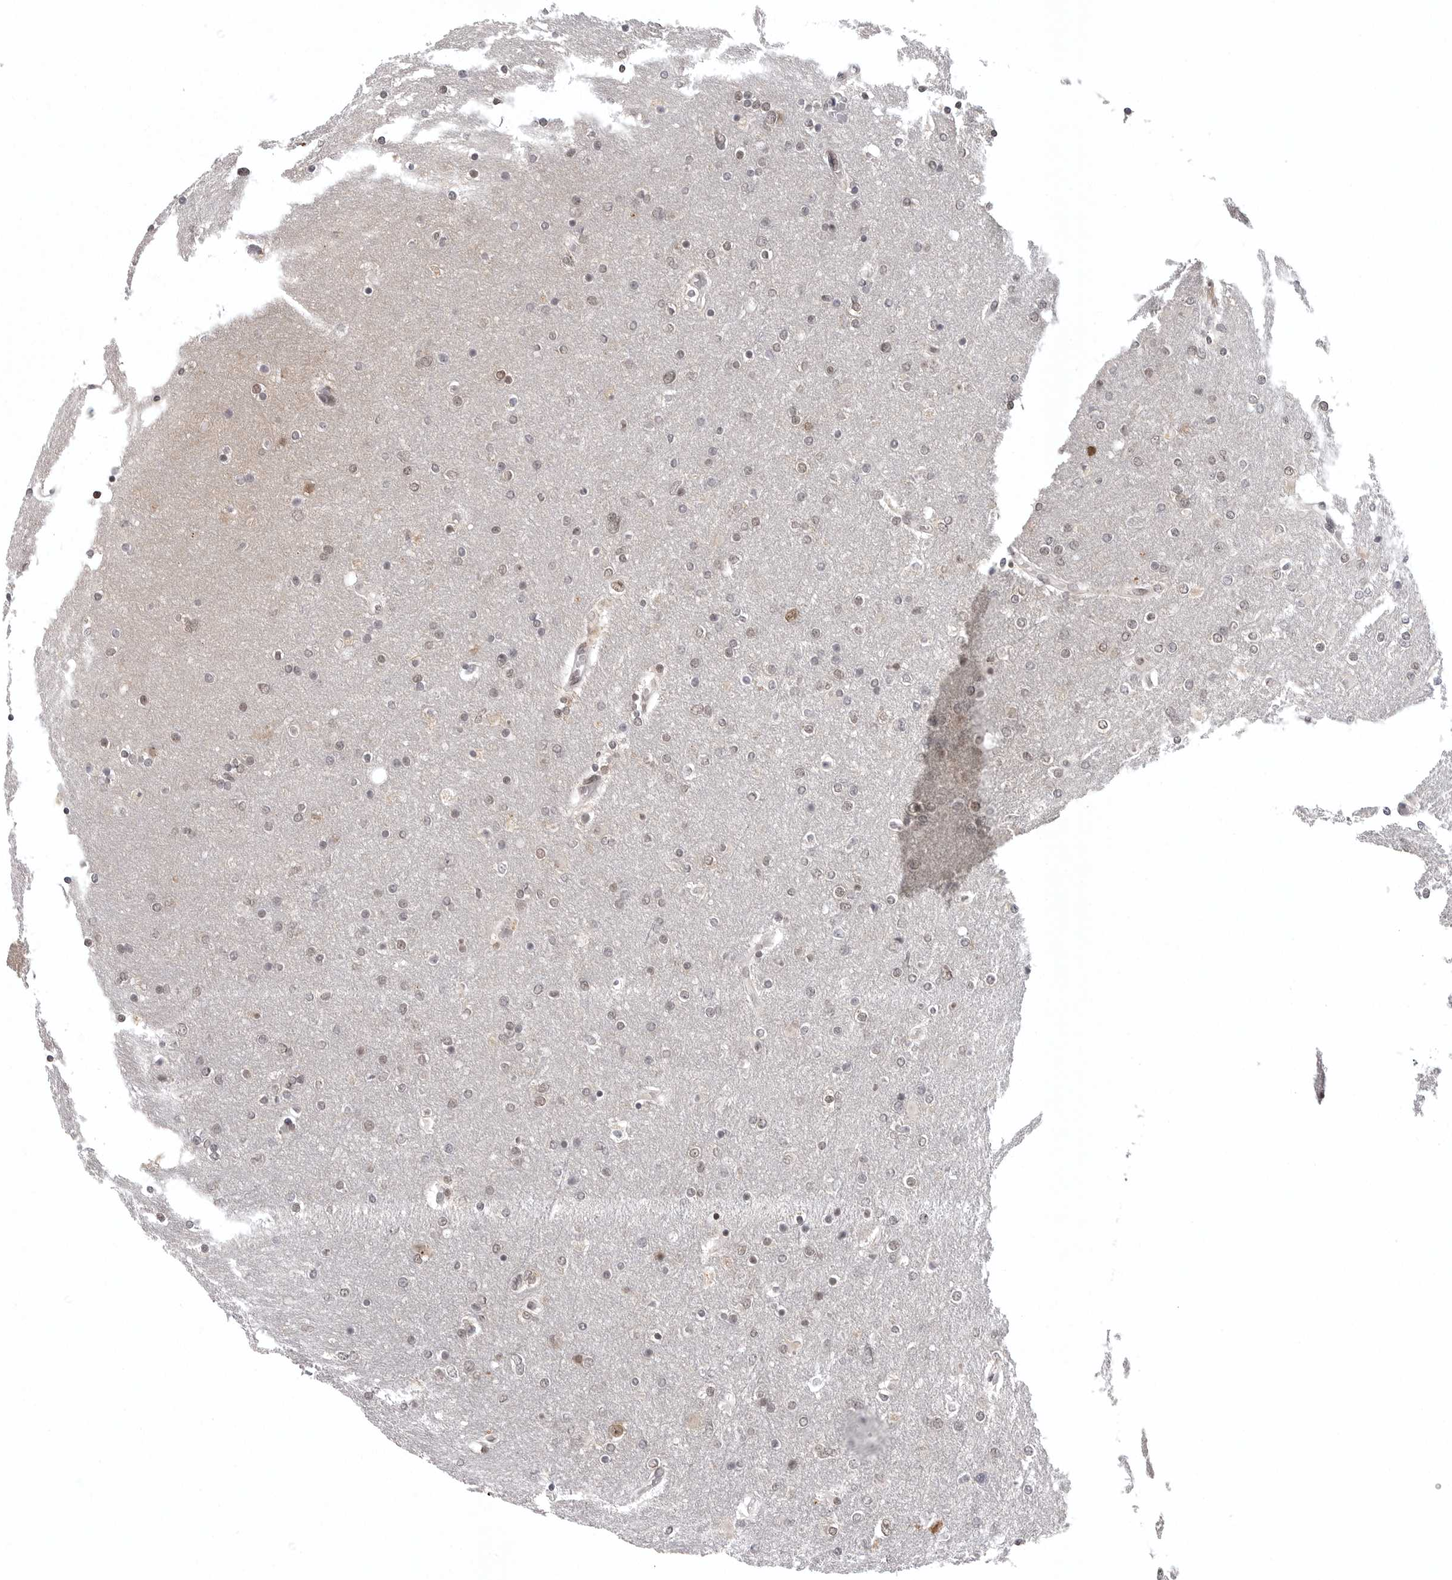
{"staining": {"intensity": "negative", "quantity": "none", "location": "none"}, "tissue": "glioma", "cell_type": "Tumor cells", "image_type": "cancer", "snomed": [{"axis": "morphology", "description": "Glioma, malignant, High grade"}, {"axis": "topography", "description": "Cerebral cortex"}], "caption": "DAB immunohistochemical staining of human glioma exhibits no significant expression in tumor cells. (DAB (3,3'-diaminobenzidine) immunohistochemistry with hematoxylin counter stain).", "gene": "PRDM10", "patient": {"sex": "female", "age": 36}}